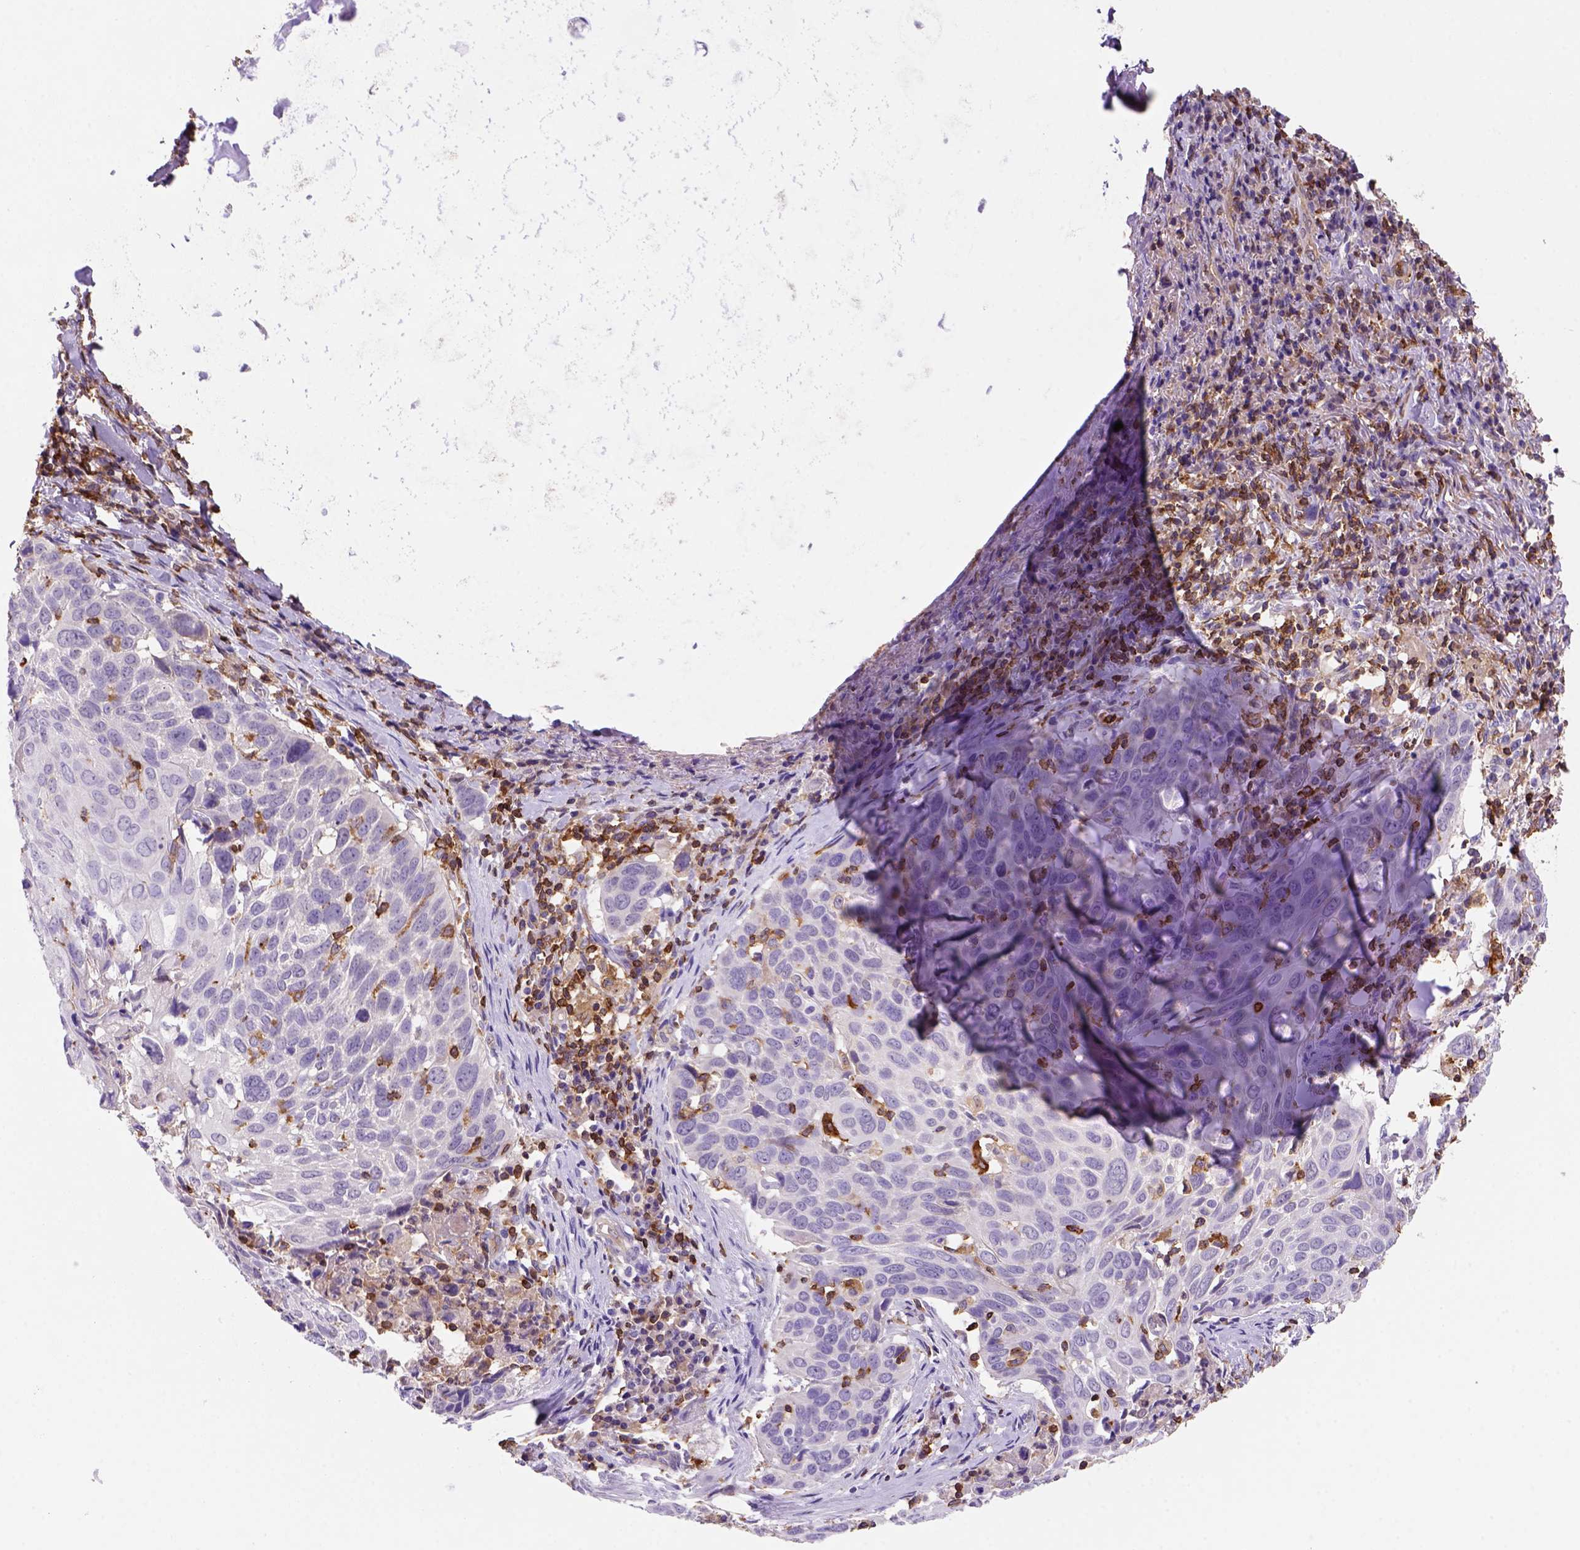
{"staining": {"intensity": "negative", "quantity": "none", "location": "none"}, "tissue": "lung cancer", "cell_type": "Tumor cells", "image_type": "cancer", "snomed": [{"axis": "morphology", "description": "Squamous cell carcinoma, NOS"}, {"axis": "topography", "description": "Lung"}], "caption": "High magnification brightfield microscopy of lung cancer stained with DAB (brown) and counterstained with hematoxylin (blue): tumor cells show no significant expression.", "gene": "INPP5D", "patient": {"sex": "male", "age": 57}}